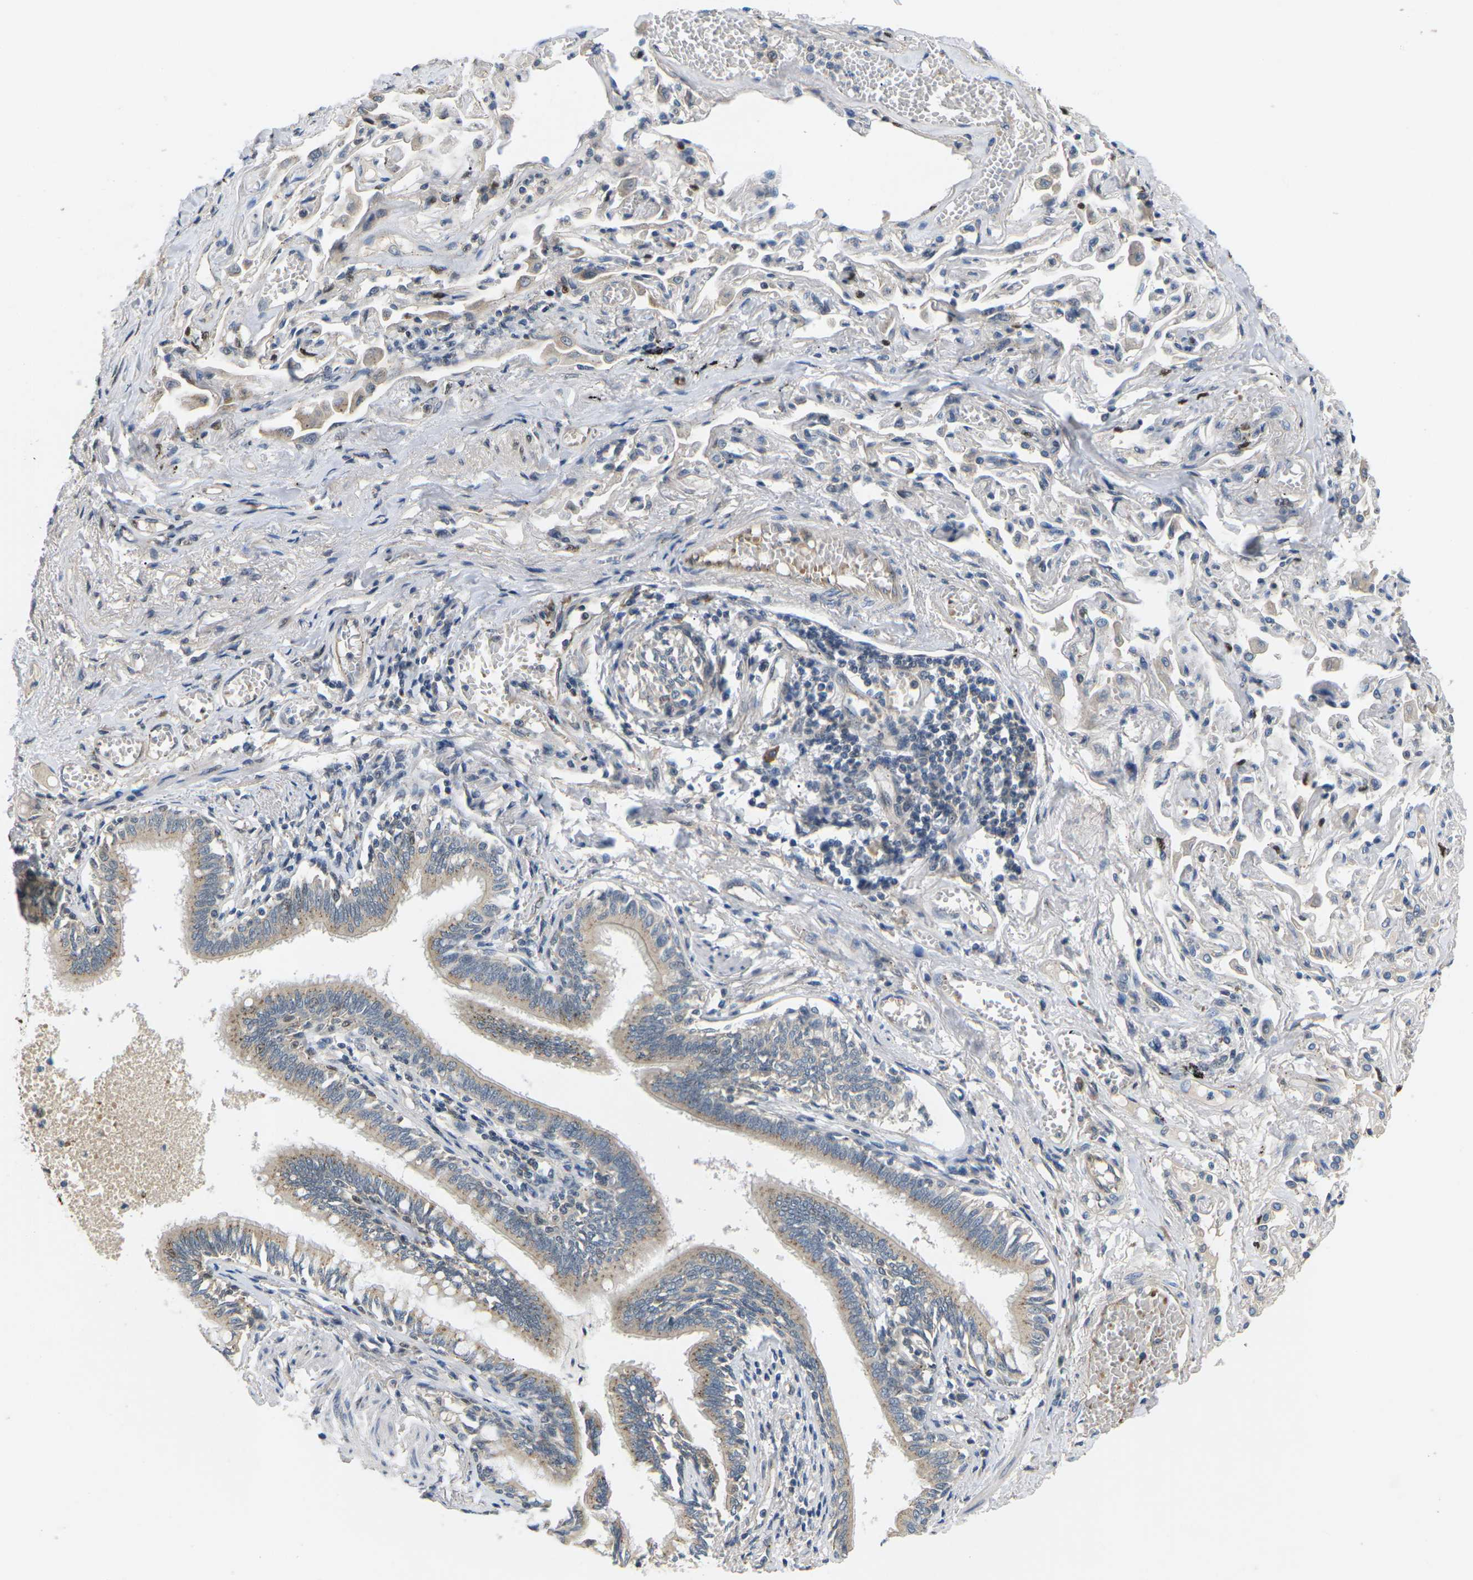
{"staining": {"intensity": "moderate", "quantity": ">75%", "location": "cytoplasmic/membranous"}, "tissue": "bronchus", "cell_type": "Respiratory epithelial cells", "image_type": "normal", "snomed": [{"axis": "morphology", "description": "Normal tissue, NOS"}, {"axis": "morphology", "description": "Inflammation, NOS"}, {"axis": "topography", "description": "Cartilage tissue"}, {"axis": "topography", "description": "Lung"}], "caption": "Moderate cytoplasmic/membranous positivity is appreciated in about >75% of respiratory epithelial cells in unremarkable bronchus. (Stains: DAB (3,3'-diaminobenzidine) in brown, nuclei in blue, Microscopy: brightfield microscopy at high magnification).", "gene": "ERBB4", "patient": {"sex": "male", "age": 71}}